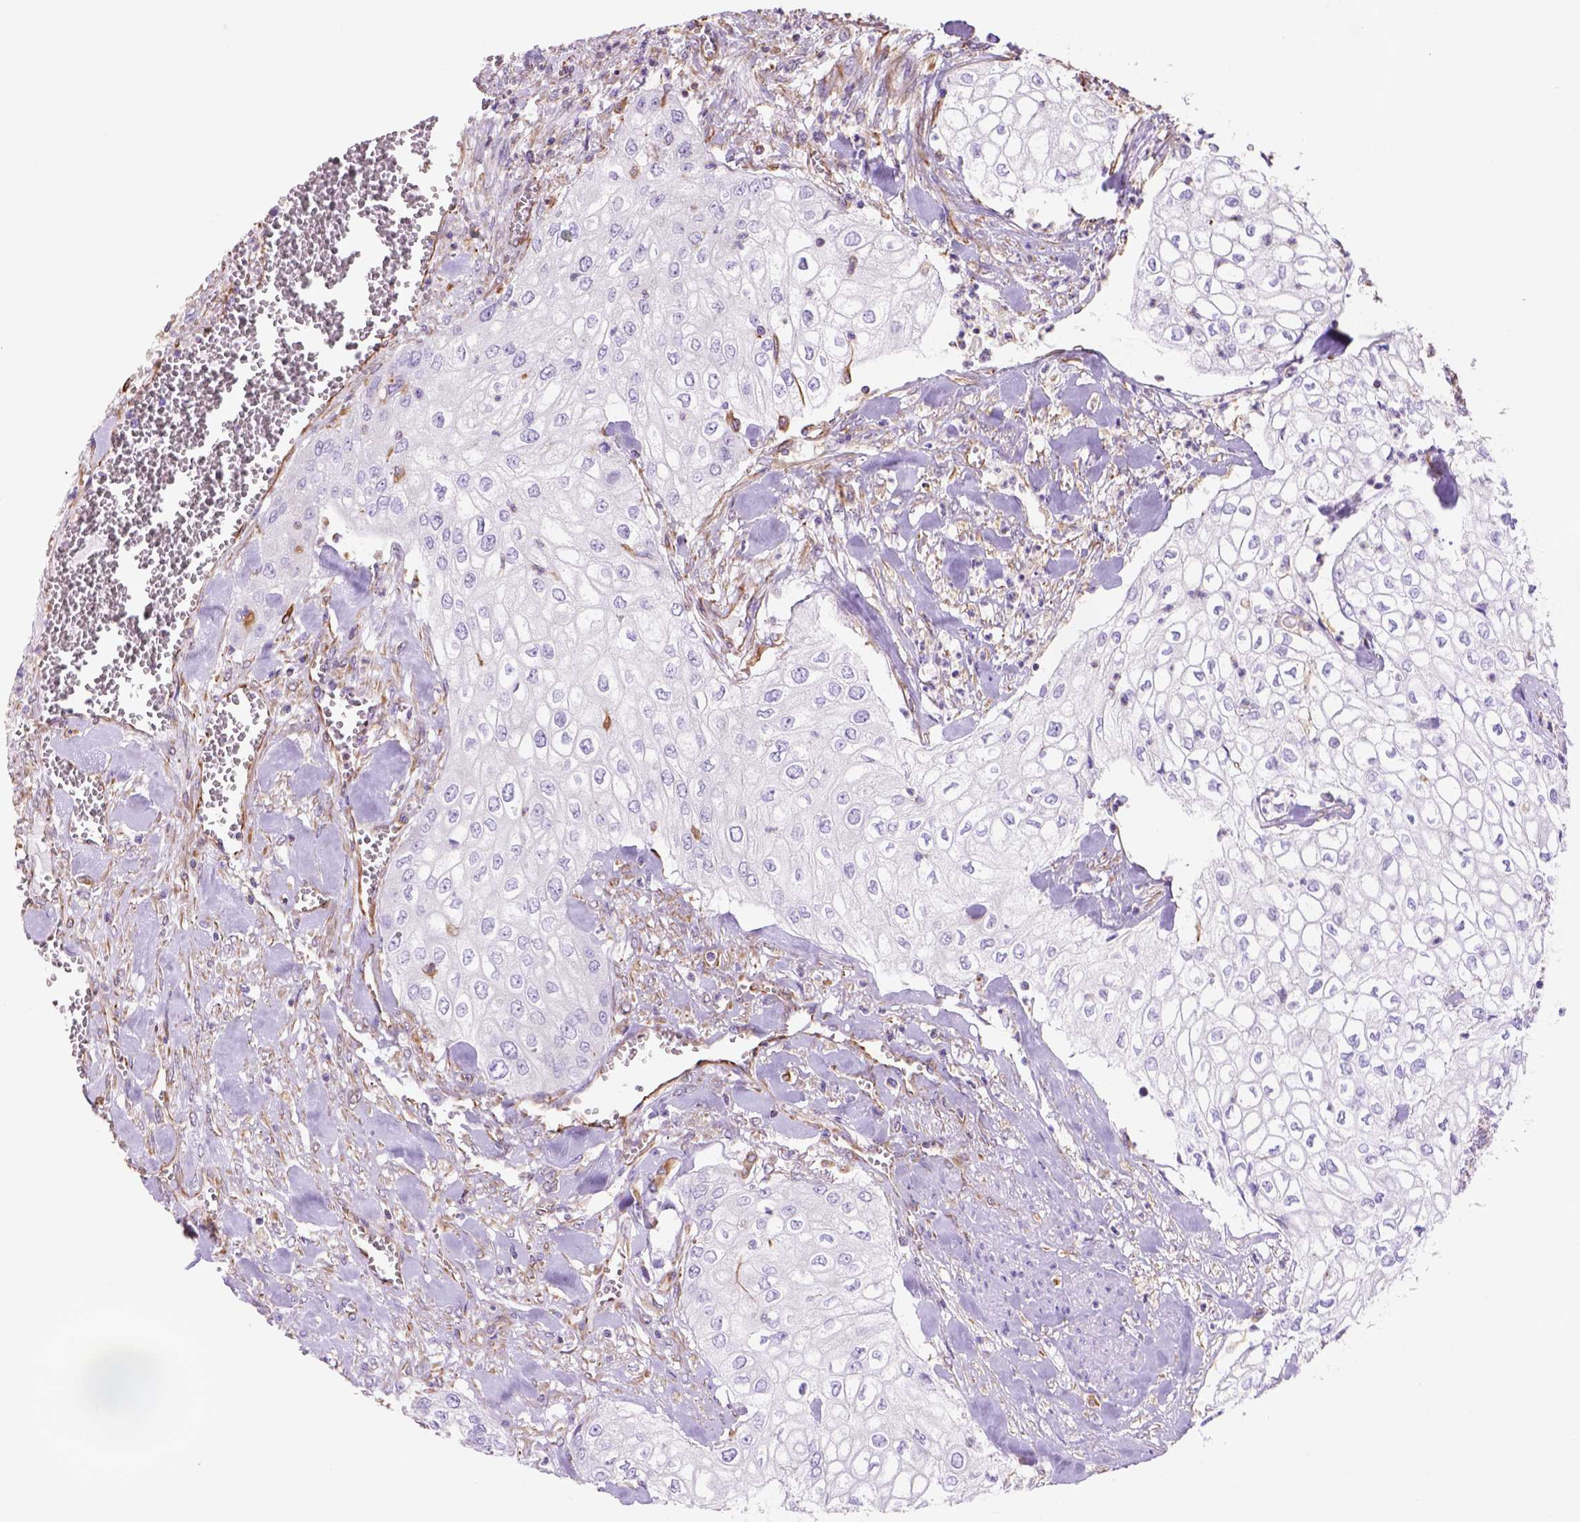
{"staining": {"intensity": "negative", "quantity": "none", "location": "none"}, "tissue": "urothelial cancer", "cell_type": "Tumor cells", "image_type": "cancer", "snomed": [{"axis": "morphology", "description": "Urothelial carcinoma, High grade"}, {"axis": "topography", "description": "Urinary bladder"}], "caption": "High magnification brightfield microscopy of high-grade urothelial carcinoma stained with DAB (brown) and counterstained with hematoxylin (blue): tumor cells show no significant positivity.", "gene": "ZZZ3", "patient": {"sex": "male", "age": 62}}